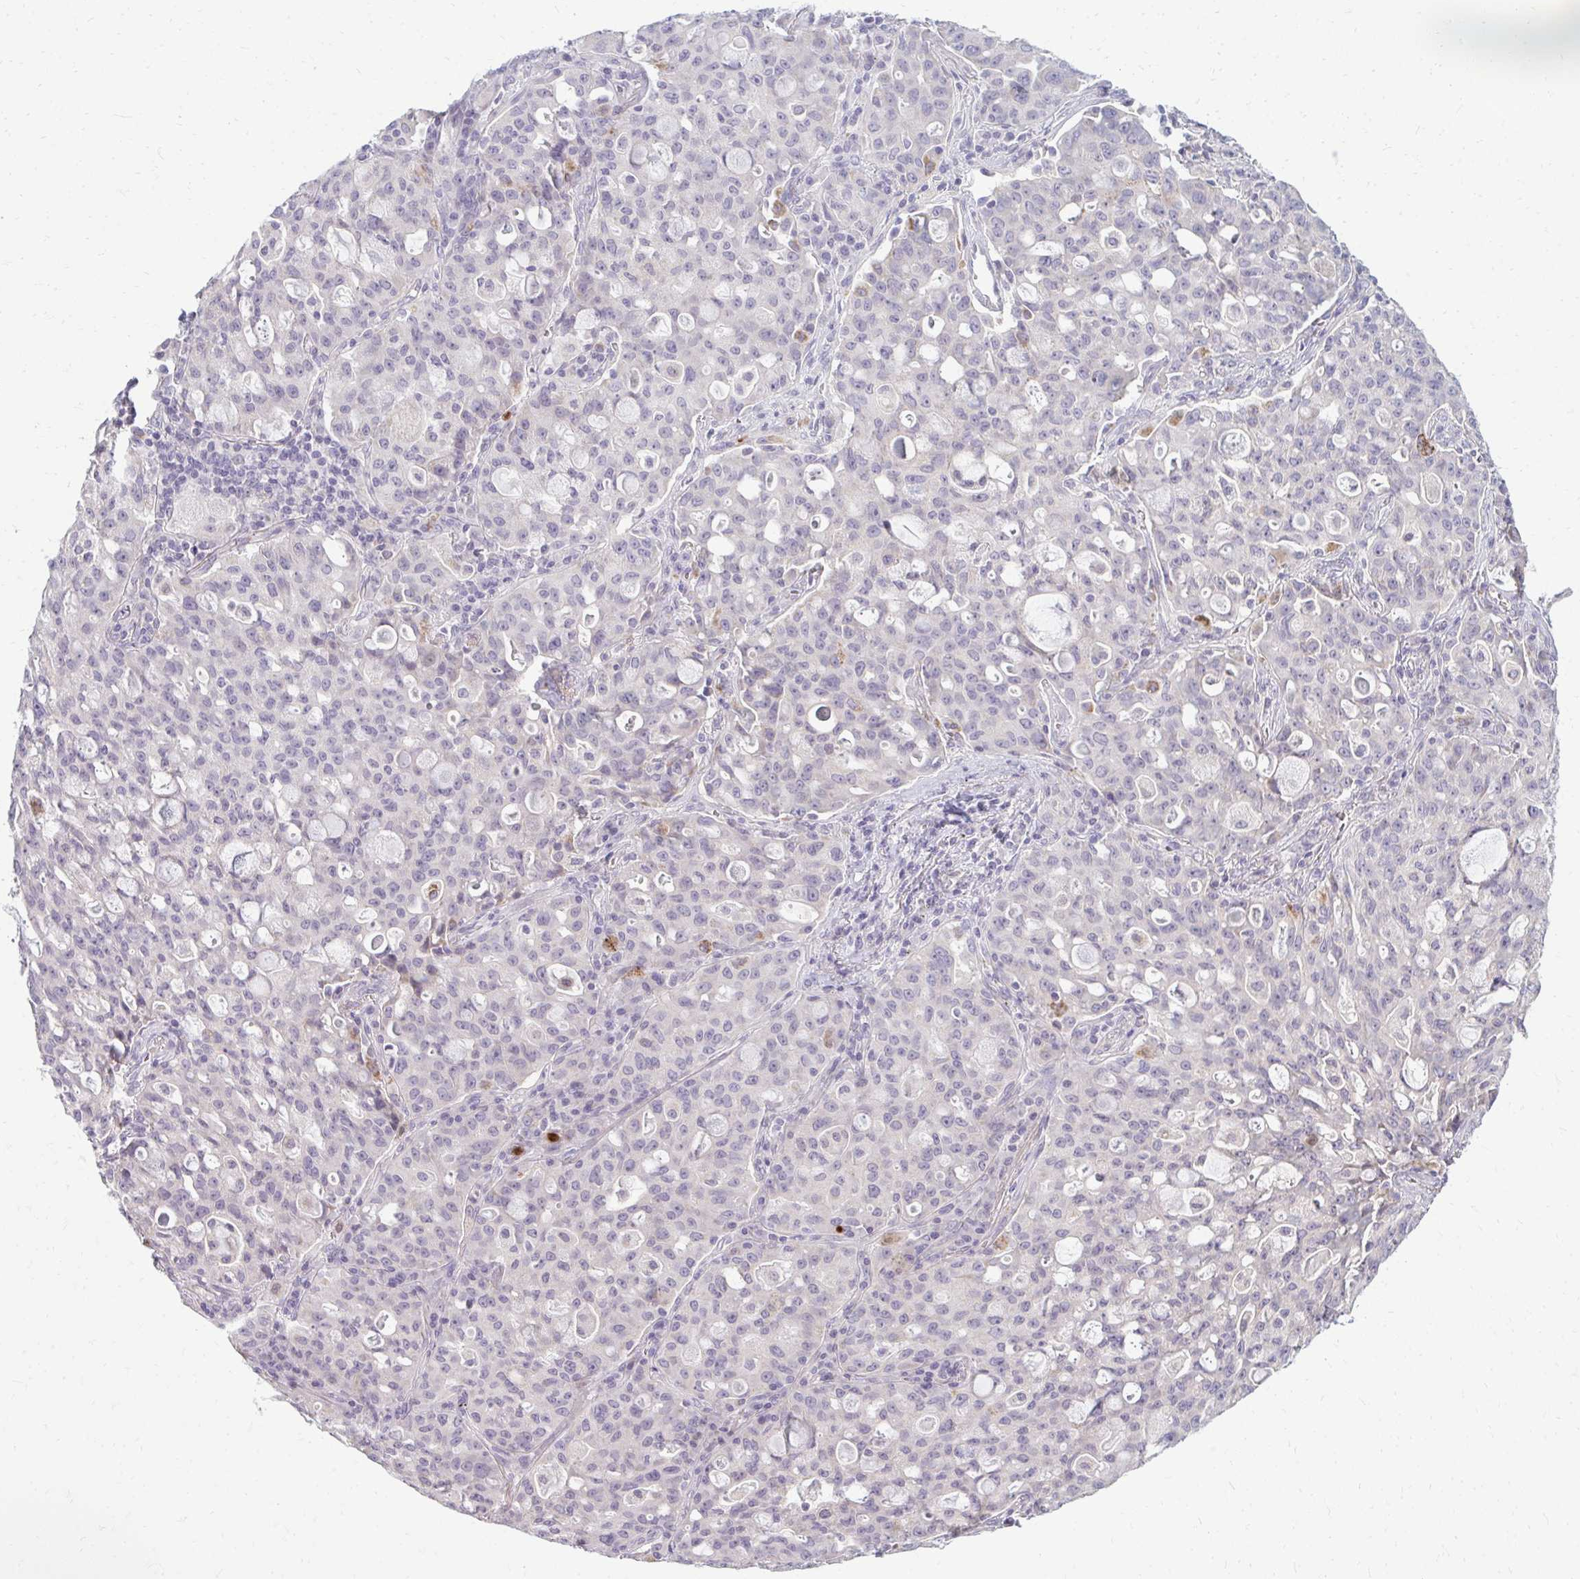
{"staining": {"intensity": "negative", "quantity": "none", "location": "none"}, "tissue": "lung cancer", "cell_type": "Tumor cells", "image_type": "cancer", "snomed": [{"axis": "morphology", "description": "Adenocarcinoma, NOS"}, {"axis": "topography", "description": "Lung"}], "caption": "Immunohistochemical staining of lung adenocarcinoma exhibits no significant staining in tumor cells.", "gene": "RAB33A", "patient": {"sex": "female", "age": 44}}